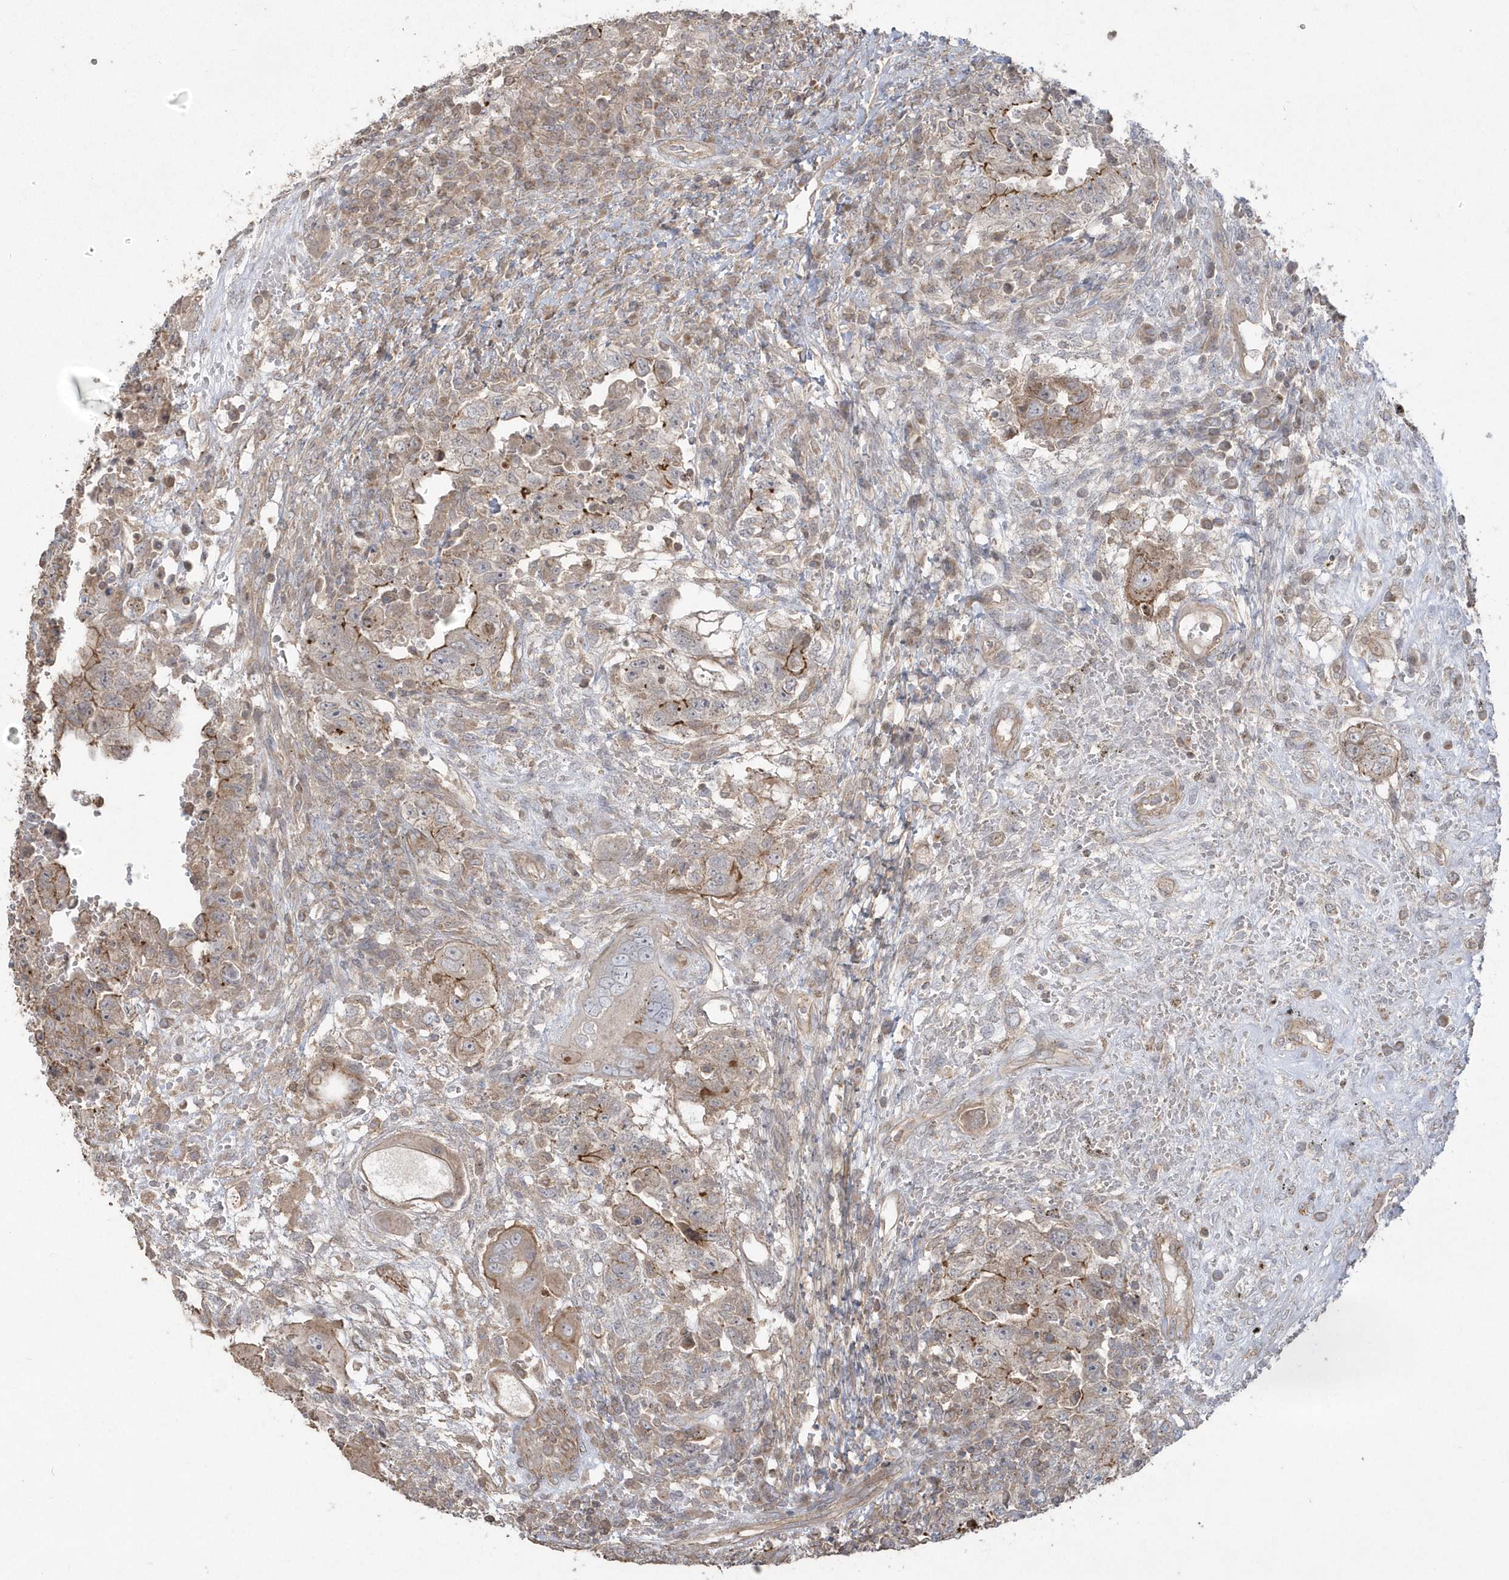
{"staining": {"intensity": "moderate", "quantity": "<25%", "location": "cytoplasmic/membranous"}, "tissue": "testis cancer", "cell_type": "Tumor cells", "image_type": "cancer", "snomed": [{"axis": "morphology", "description": "Carcinoma, Embryonal, NOS"}, {"axis": "topography", "description": "Testis"}], "caption": "Testis cancer was stained to show a protein in brown. There is low levels of moderate cytoplasmic/membranous positivity in about <25% of tumor cells.", "gene": "ARMC8", "patient": {"sex": "male", "age": 26}}